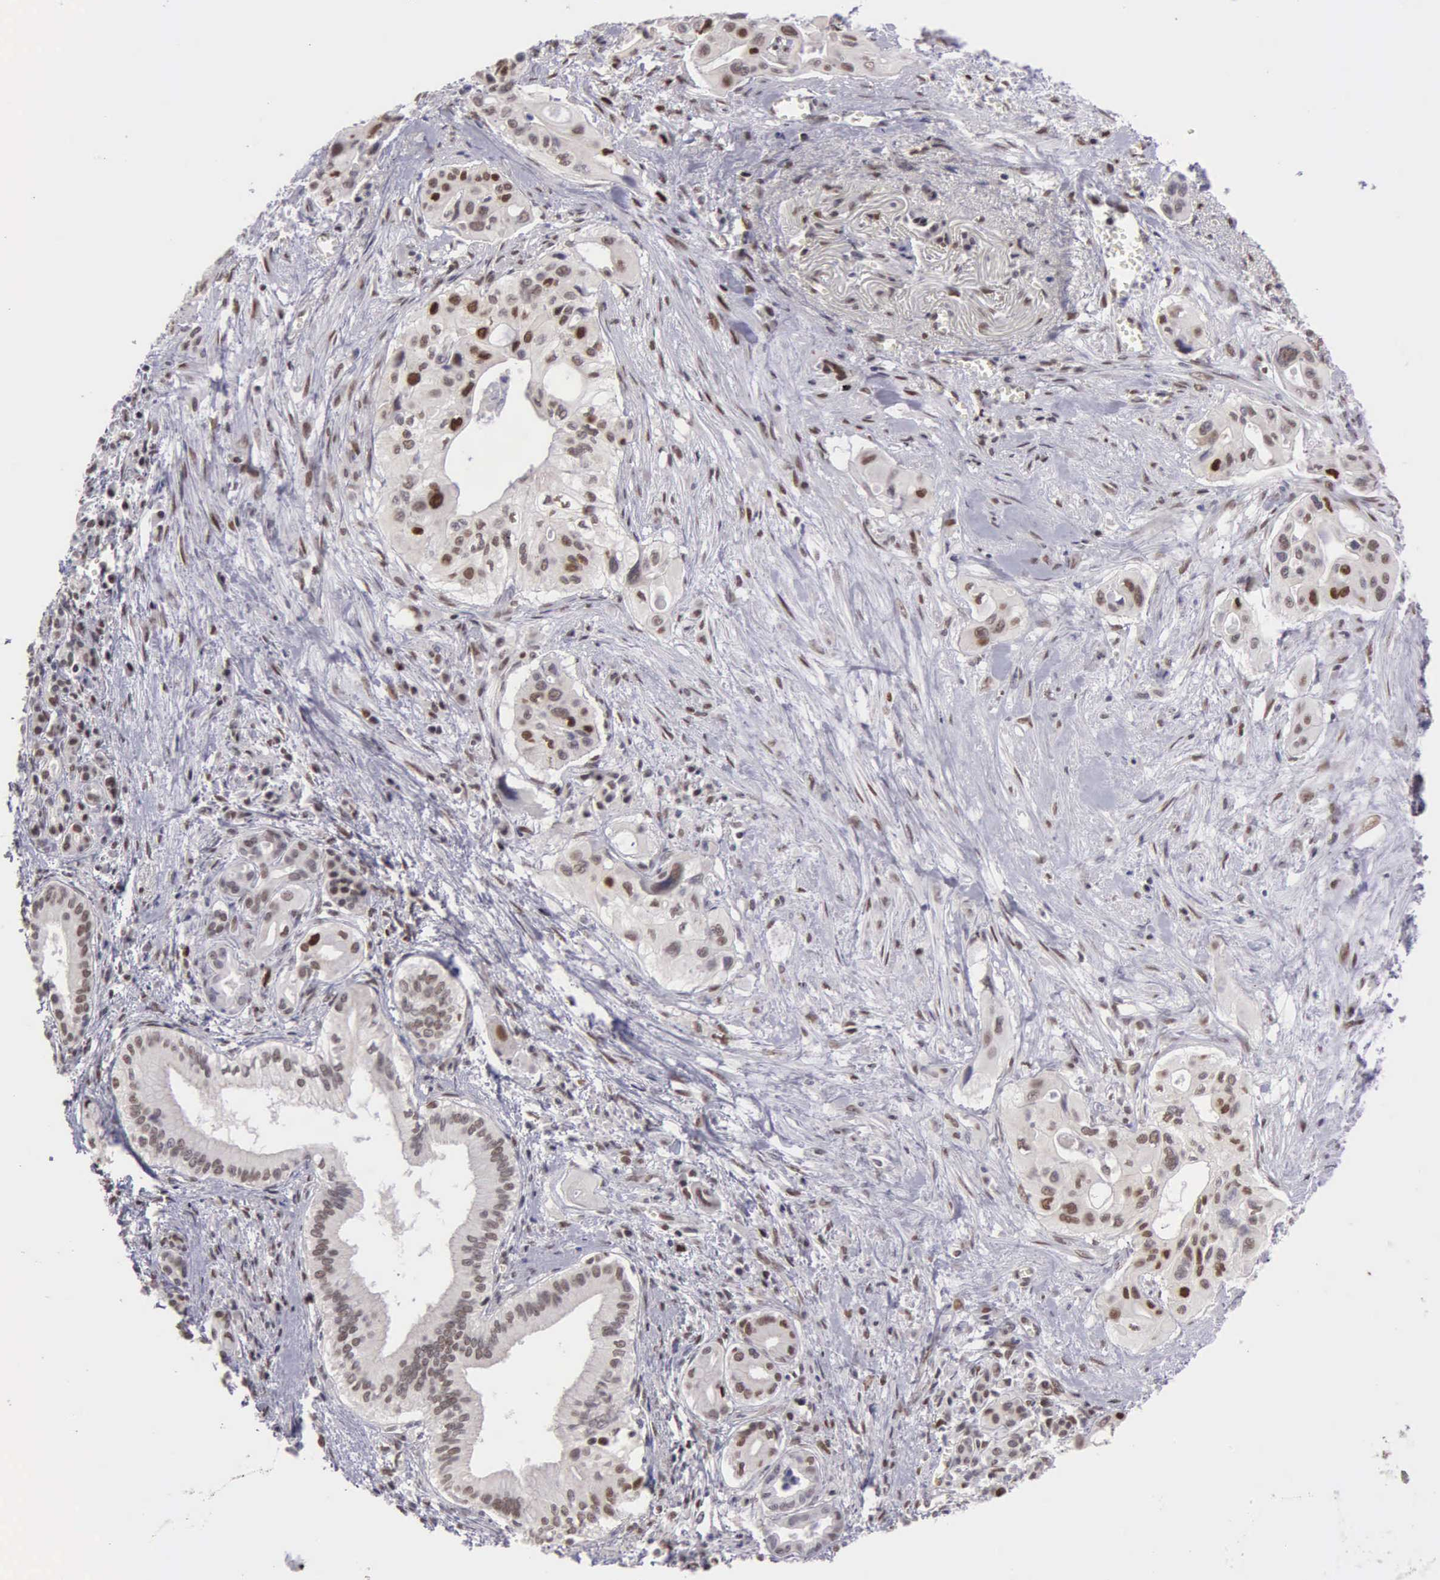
{"staining": {"intensity": "weak", "quantity": "25%-75%", "location": "nuclear"}, "tissue": "pancreatic cancer", "cell_type": "Tumor cells", "image_type": "cancer", "snomed": [{"axis": "morphology", "description": "Adenocarcinoma, NOS"}, {"axis": "topography", "description": "Pancreas"}], "caption": "Immunohistochemical staining of human pancreatic adenocarcinoma demonstrates low levels of weak nuclear staining in approximately 25%-75% of tumor cells.", "gene": "UBR7", "patient": {"sex": "male", "age": 77}}